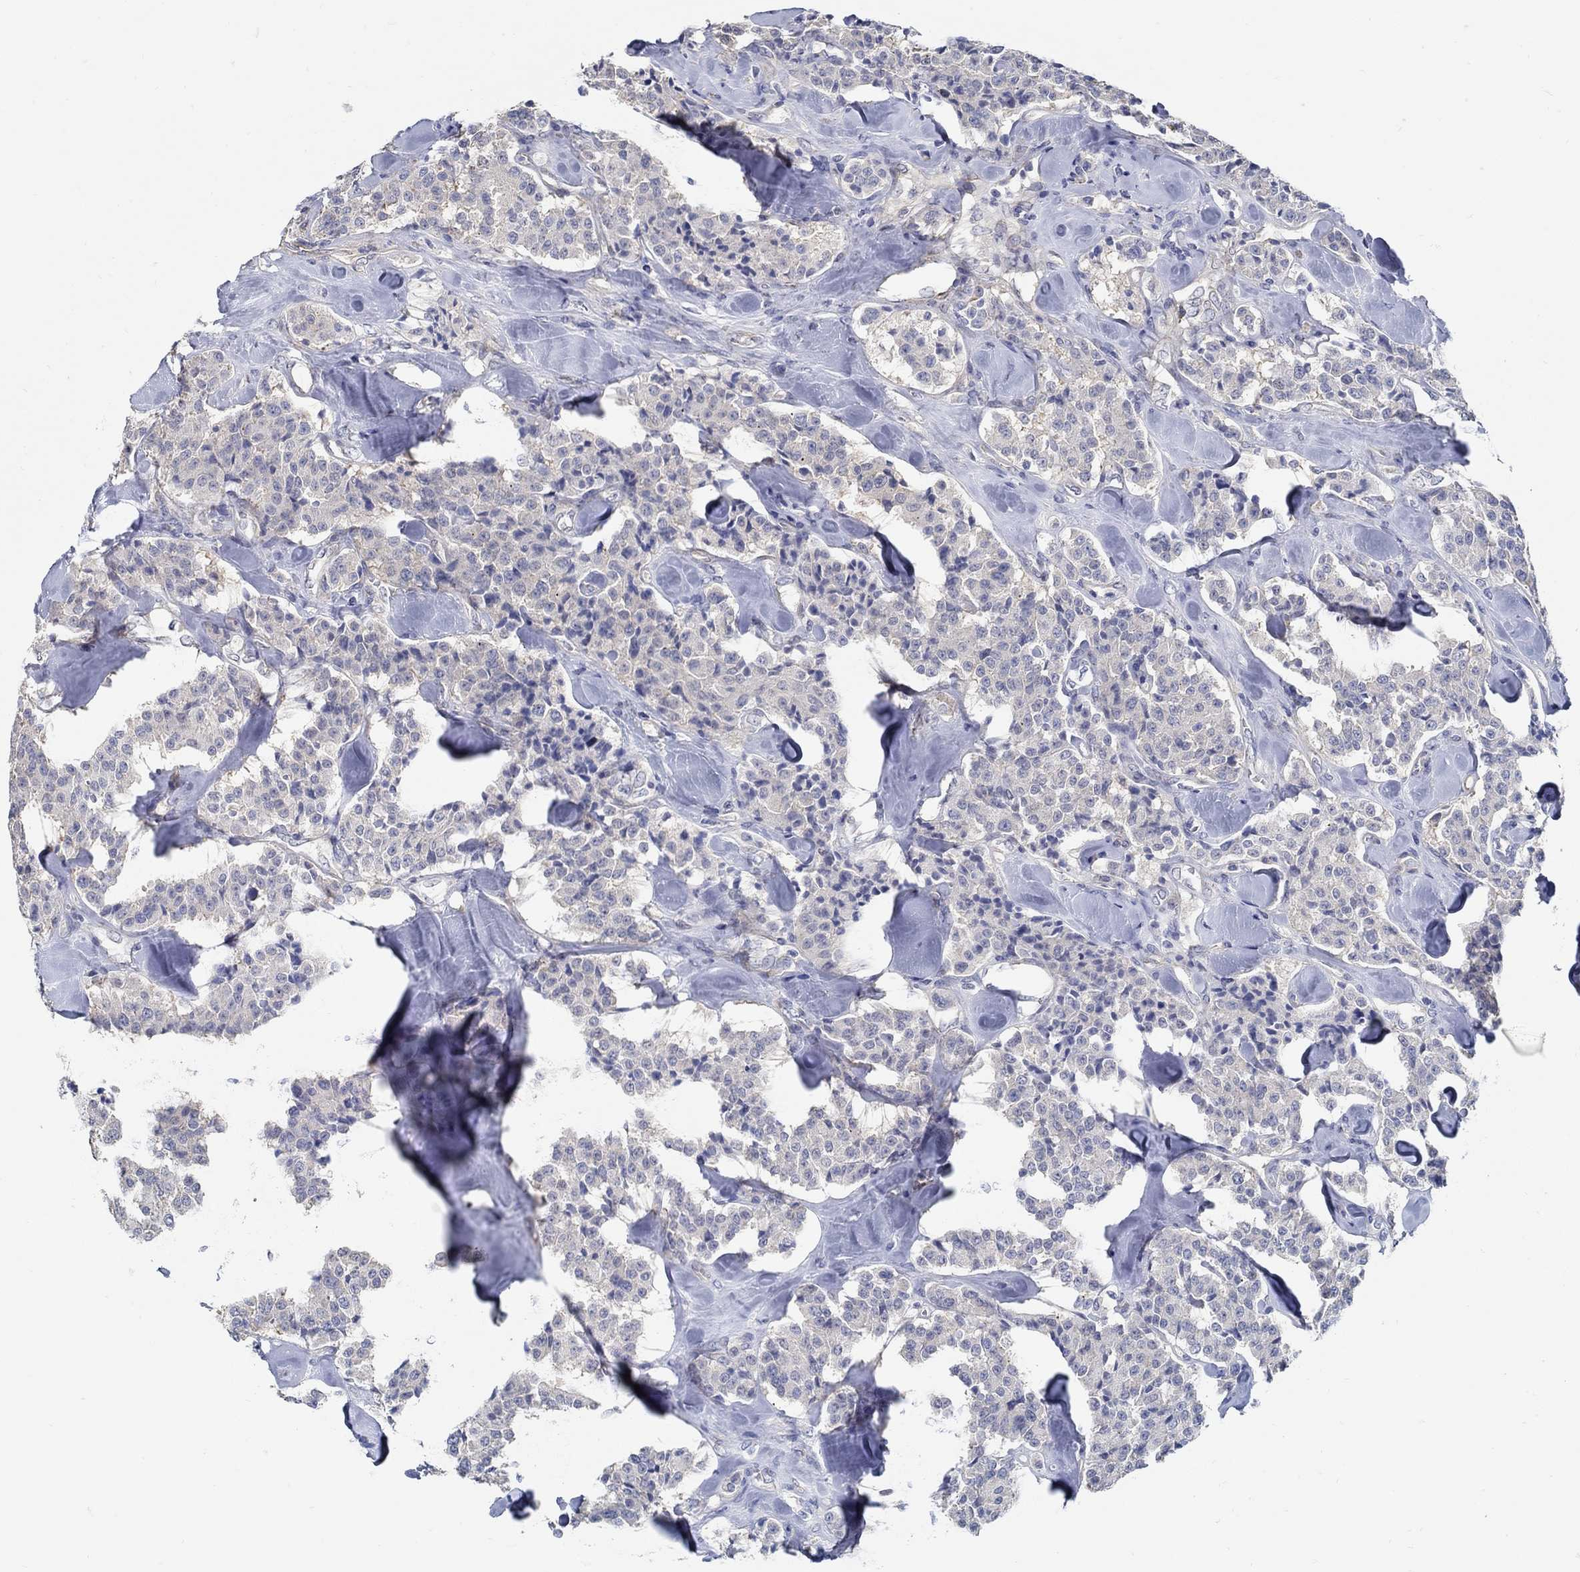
{"staining": {"intensity": "negative", "quantity": "none", "location": "none"}, "tissue": "carcinoid", "cell_type": "Tumor cells", "image_type": "cancer", "snomed": [{"axis": "morphology", "description": "Carcinoid, malignant, NOS"}, {"axis": "topography", "description": "Pancreas"}], "caption": "An immunohistochemistry photomicrograph of carcinoid is shown. There is no staining in tumor cells of carcinoid.", "gene": "C15orf39", "patient": {"sex": "male", "age": 41}}